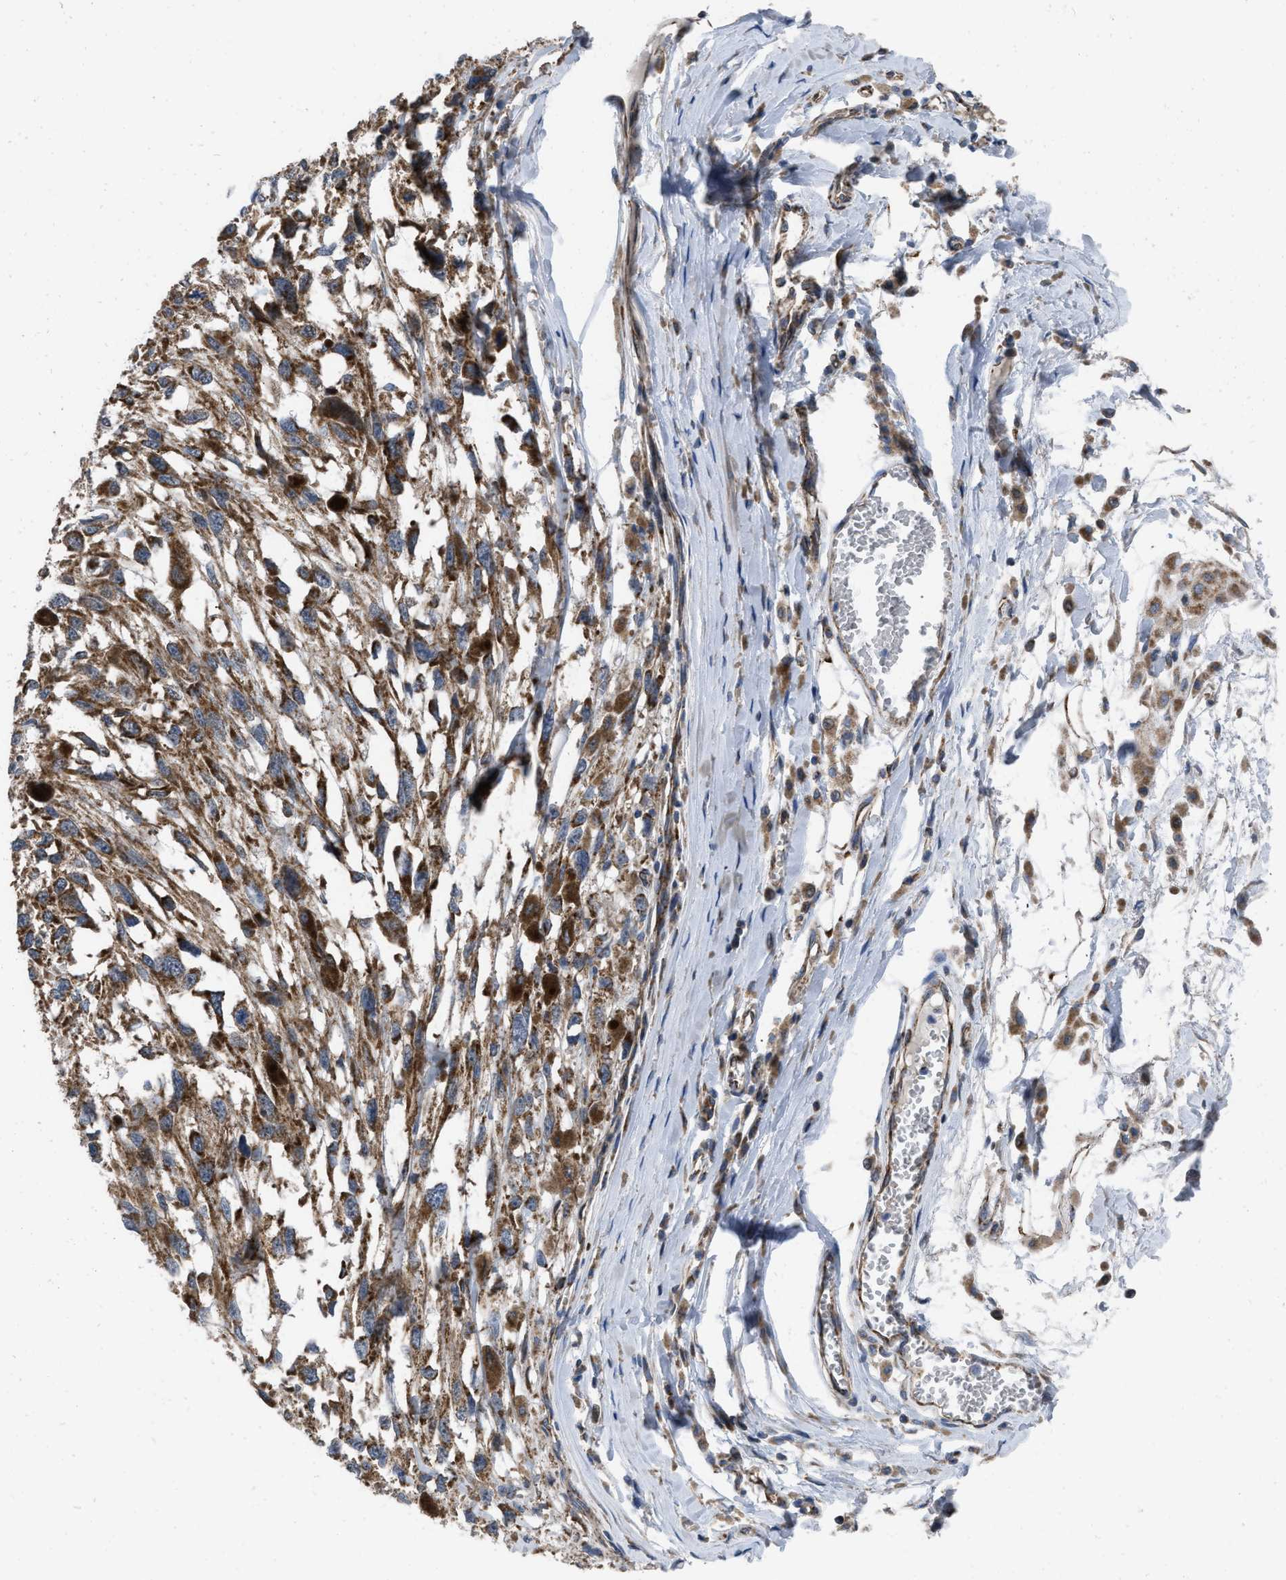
{"staining": {"intensity": "strong", "quantity": ">75%", "location": "cytoplasmic/membranous"}, "tissue": "melanoma", "cell_type": "Tumor cells", "image_type": "cancer", "snomed": [{"axis": "morphology", "description": "Malignant melanoma, Metastatic site"}, {"axis": "topography", "description": "Lymph node"}], "caption": "Protein staining demonstrates strong cytoplasmic/membranous expression in approximately >75% of tumor cells in malignant melanoma (metastatic site). (brown staining indicates protein expression, while blue staining denotes nuclei).", "gene": "AKAP1", "patient": {"sex": "male", "age": 59}}